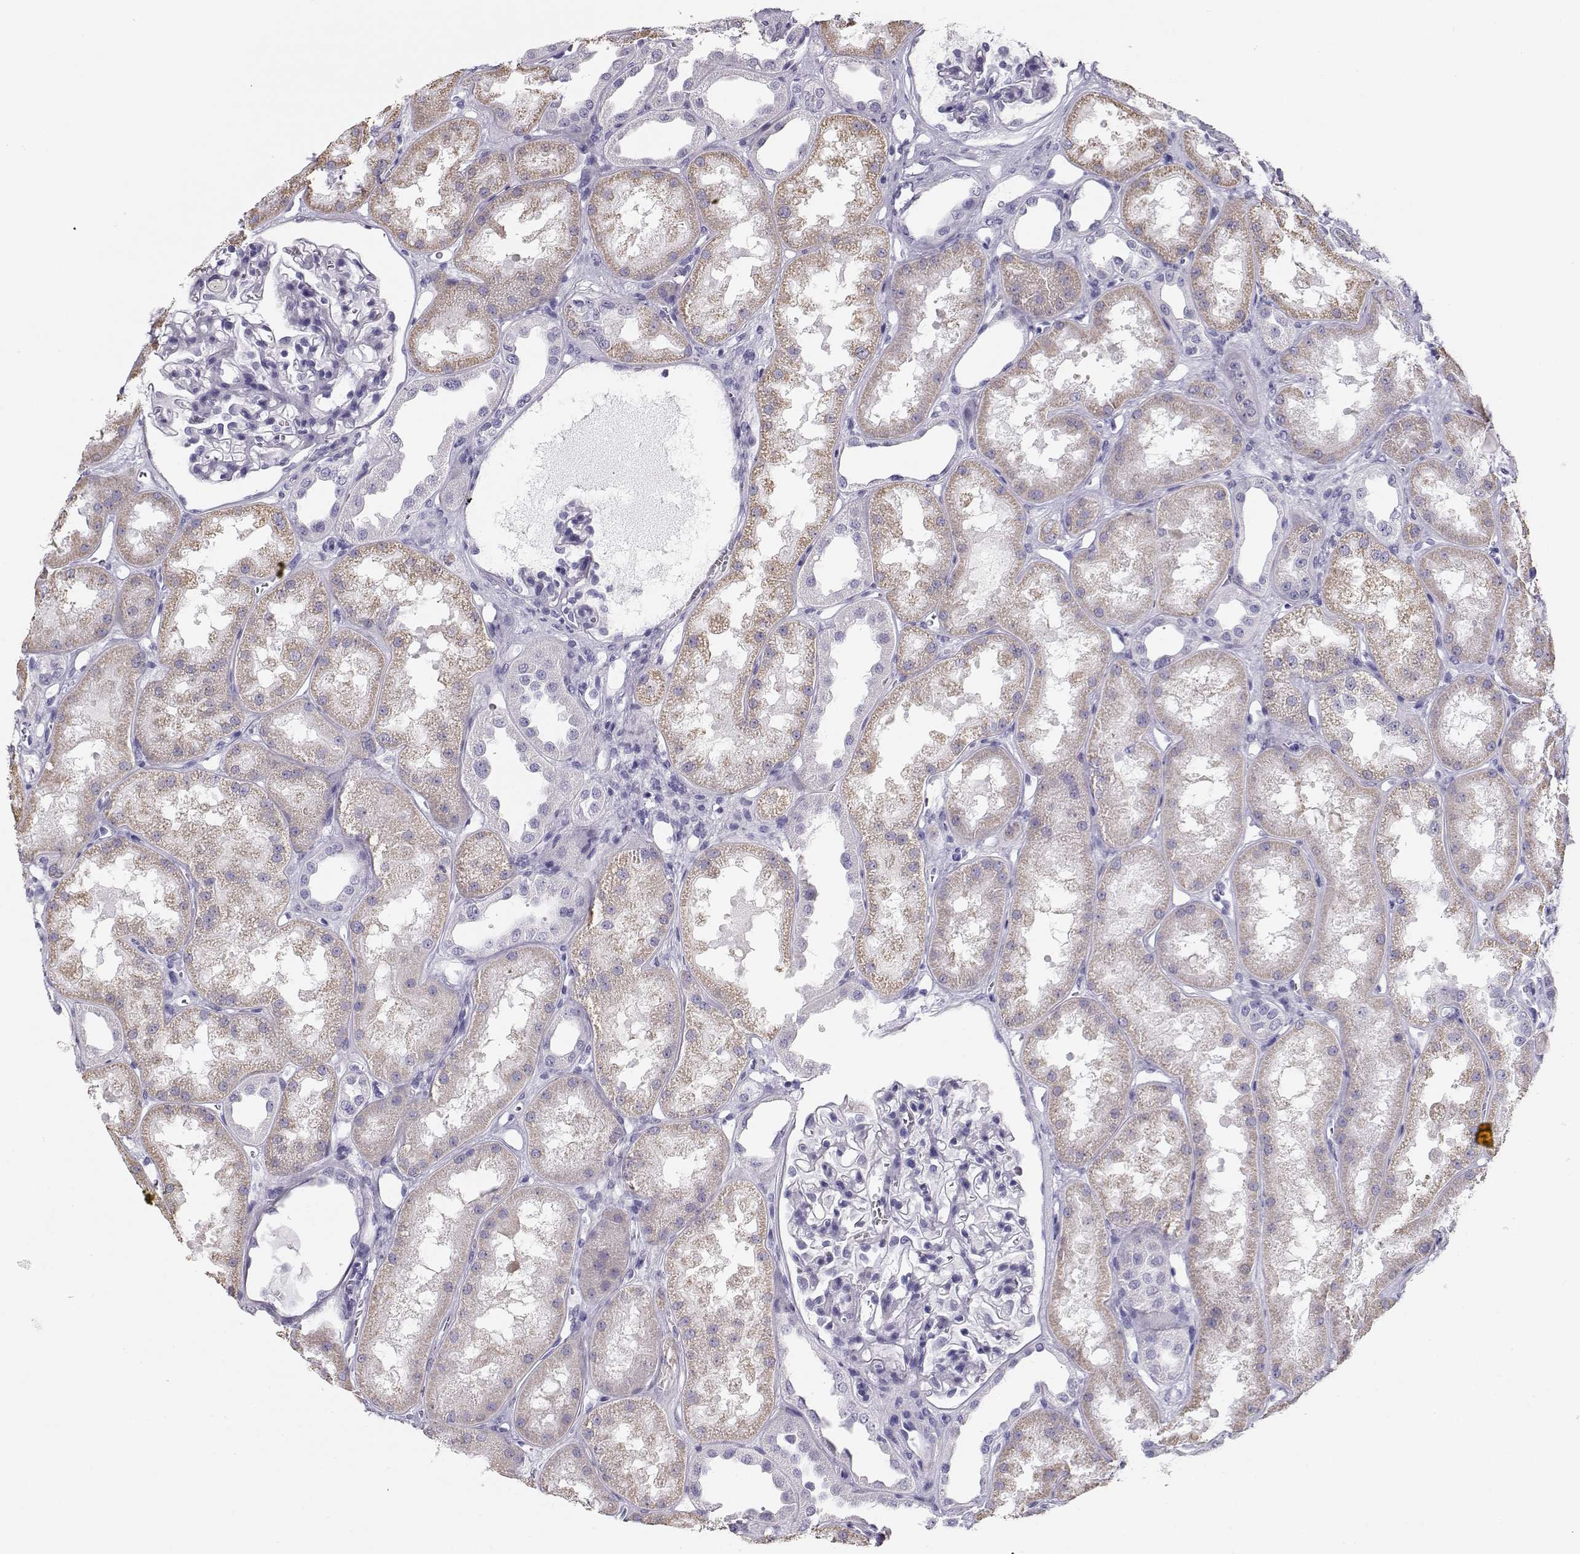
{"staining": {"intensity": "negative", "quantity": "none", "location": "none"}, "tissue": "kidney", "cell_type": "Cells in glomeruli", "image_type": "normal", "snomed": [{"axis": "morphology", "description": "Normal tissue, NOS"}, {"axis": "topography", "description": "Kidney"}], "caption": "This is a image of immunohistochemistry (IHC) staining of unremarkable kidney, which shows no staining in cells in glomeruli.", "gene": "MAGEC1", "patient": {"sex": "male", "age": 61}}